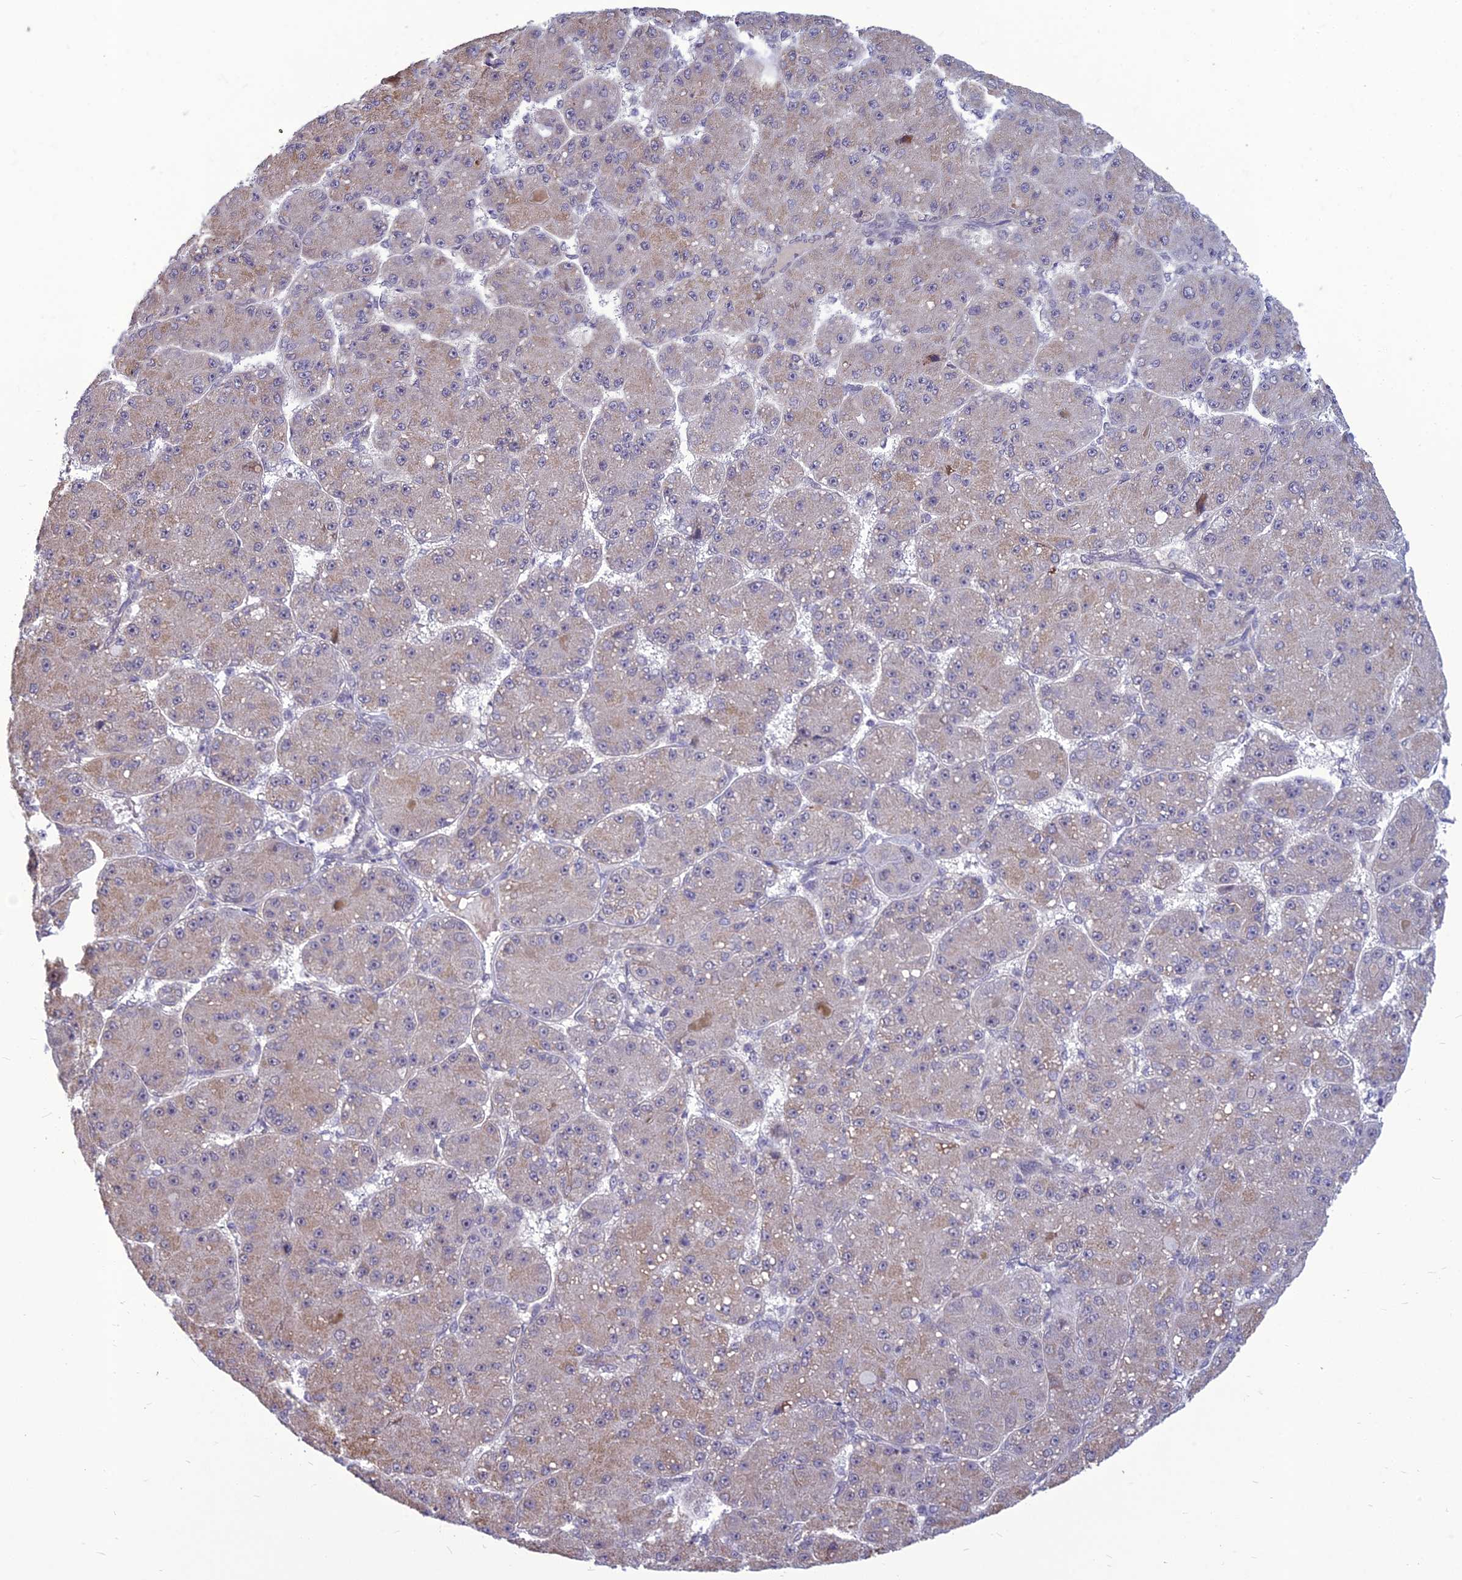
{"staining": {"intensity": "weak", "quantity": "<25%", "location": "cytoplasmic/membranous"}, "tissue": "liver cancer", "cell_type": "Tumor cells", "image_type": "cancer", "snomed": [{"axis": "morphology", "description": "Carcinoma, Hepatocellular, NOS"}, {"axis": "topography", "description": "Liver"}], "caption": "An immunohistochemistry (IHC) photomicrograph of hepatocellular carcinoma (liver) is shown. There is no staining in tumor cells of hepatocellular carcinoma (liver).", "gene": "FBRS", "patient": {"sex": "male", "age": 67}}